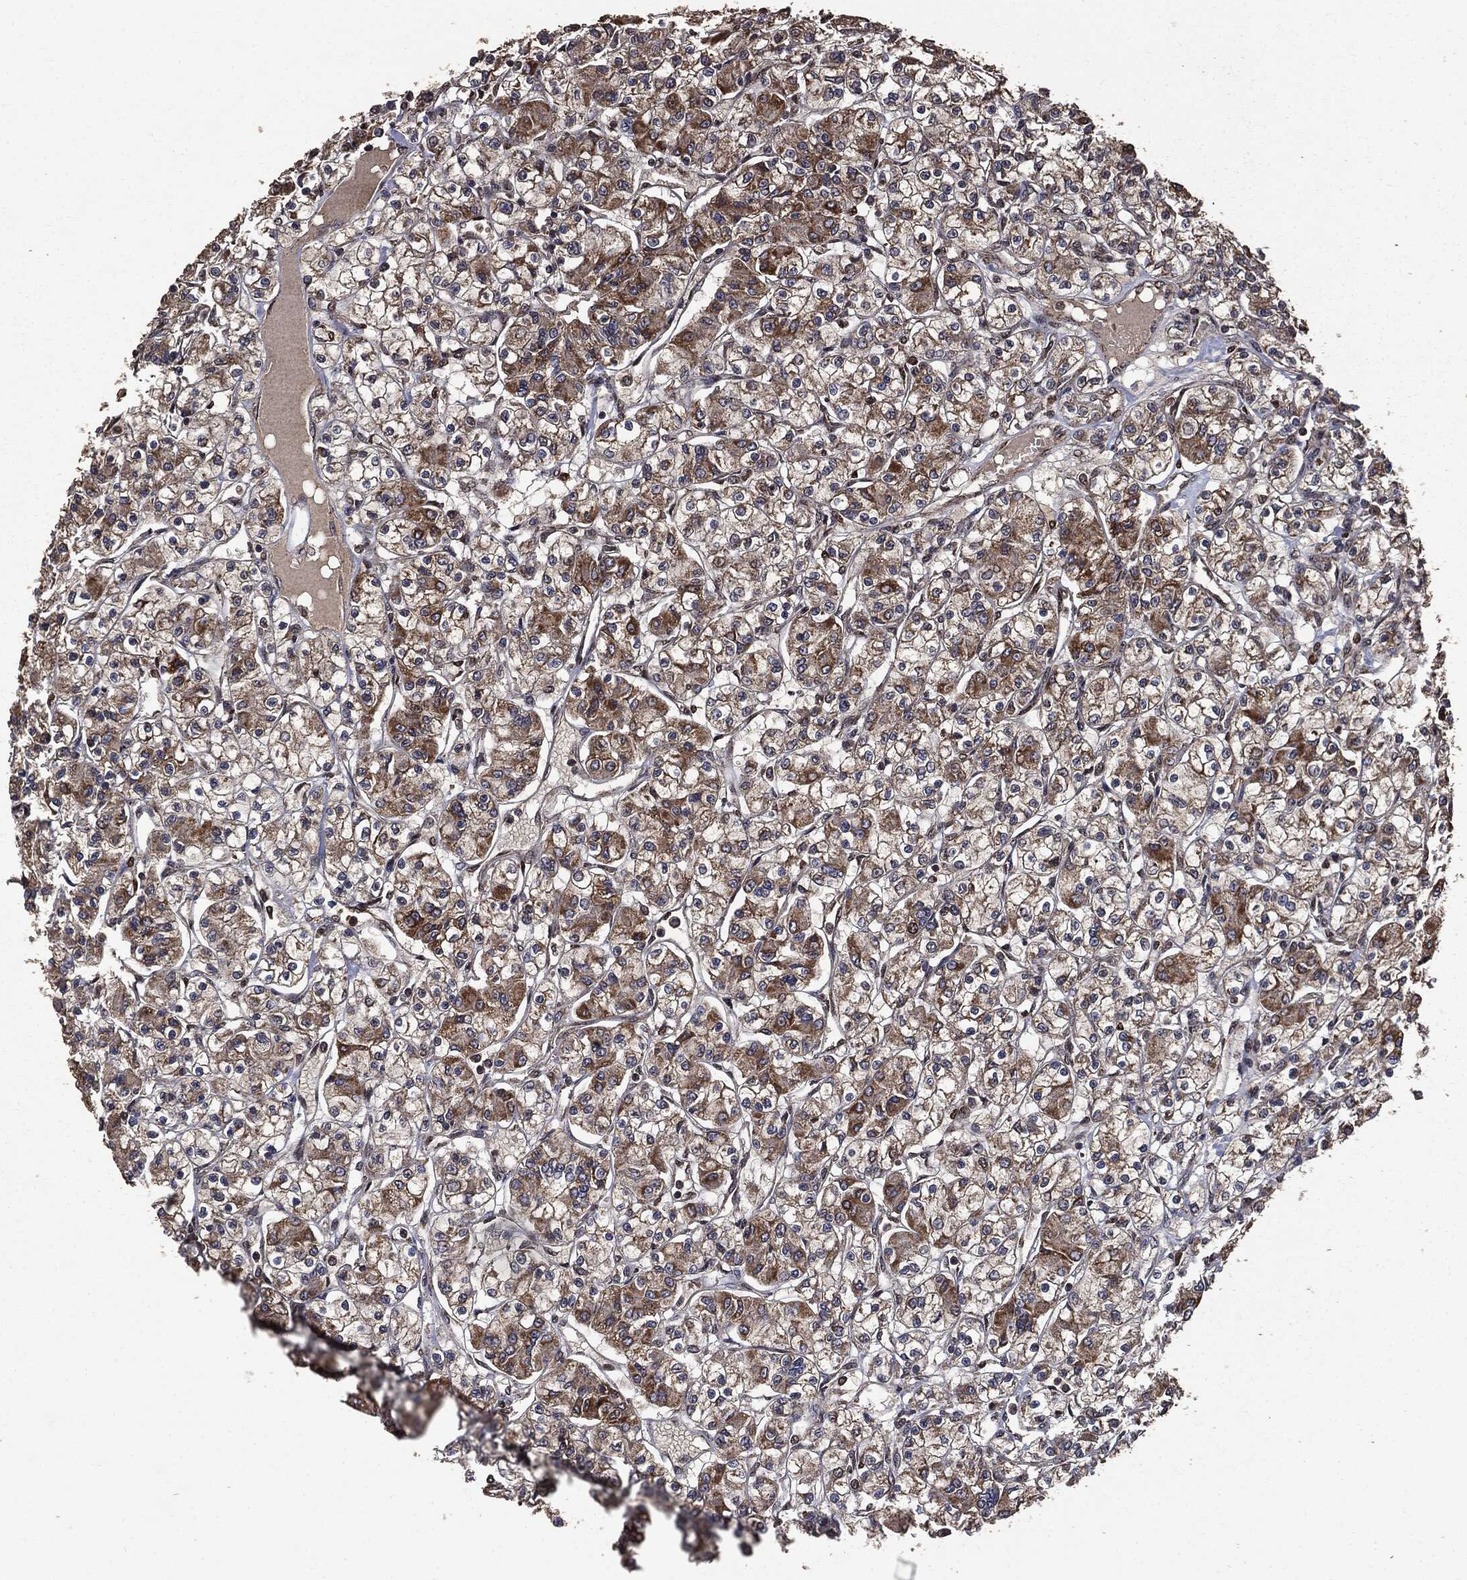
{"staining": {"intensity": "moderate", "quantity": "25%-75%", "location": "cytoplasmic/membranous"}, "tissue": "renal cancer", "cell_type": "Tumor cells", "image_type": "cancer", "snomed": [{"axis": "morphology", "description": "Adenocarcinoma, NOS"}, {"axis": "topography", "description": "Kidney"}], "caption": "Immunohistochemistry (DAB (3,3'-diaminobenzidine)) staining of human renal cancer (adenocarcinoma) shows moderate cytoplasmic/membranous protein positivity in approximately 25%-75% of tumor cells.", "gene": "PPP6R2", "patient": {"sex": "female", "age": 59}}